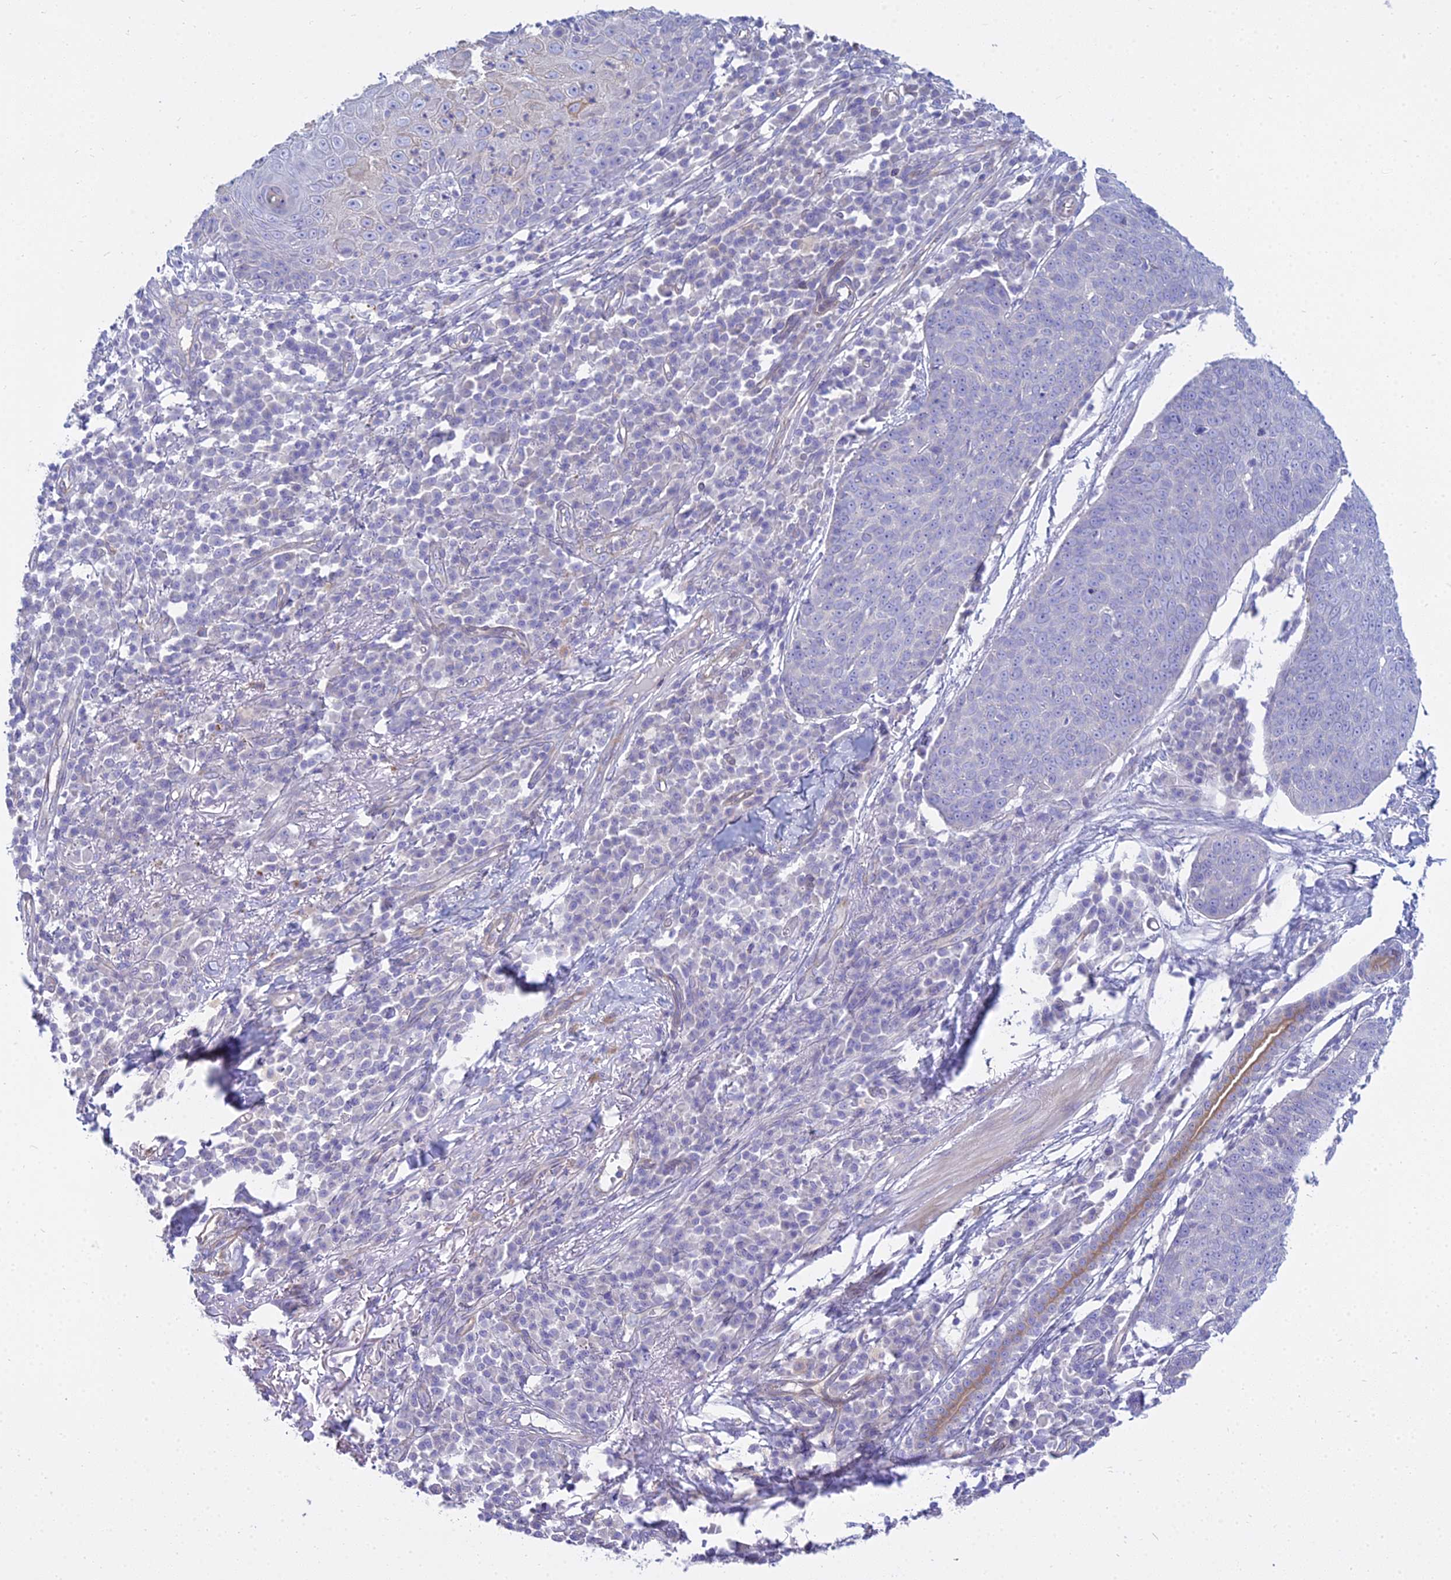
{"staining": {"intensity": "negative", "quantity": "none", "location": "none"}, "tissue": "skin cancer", "cell_type": "Tumor cells", "image_type": "cancer", "snomed": [{"axis": "morphology", "description": "Squamous cell carcinoma, NOS"}, {"axis": "topography", "description": "Skin"}], "caption": "This micrograph is of skin cancer stained with immunohistochemistry to label a protein in brown with the nuclei are counter-stained blue. There is no staining in tumor cells. (DAB (3,3'-diaminobenzidine) immunohistochemistry with hematoxylin counter stain).", "gene": "SMIM24", "patient": {"sex": "male", "age": 71}}